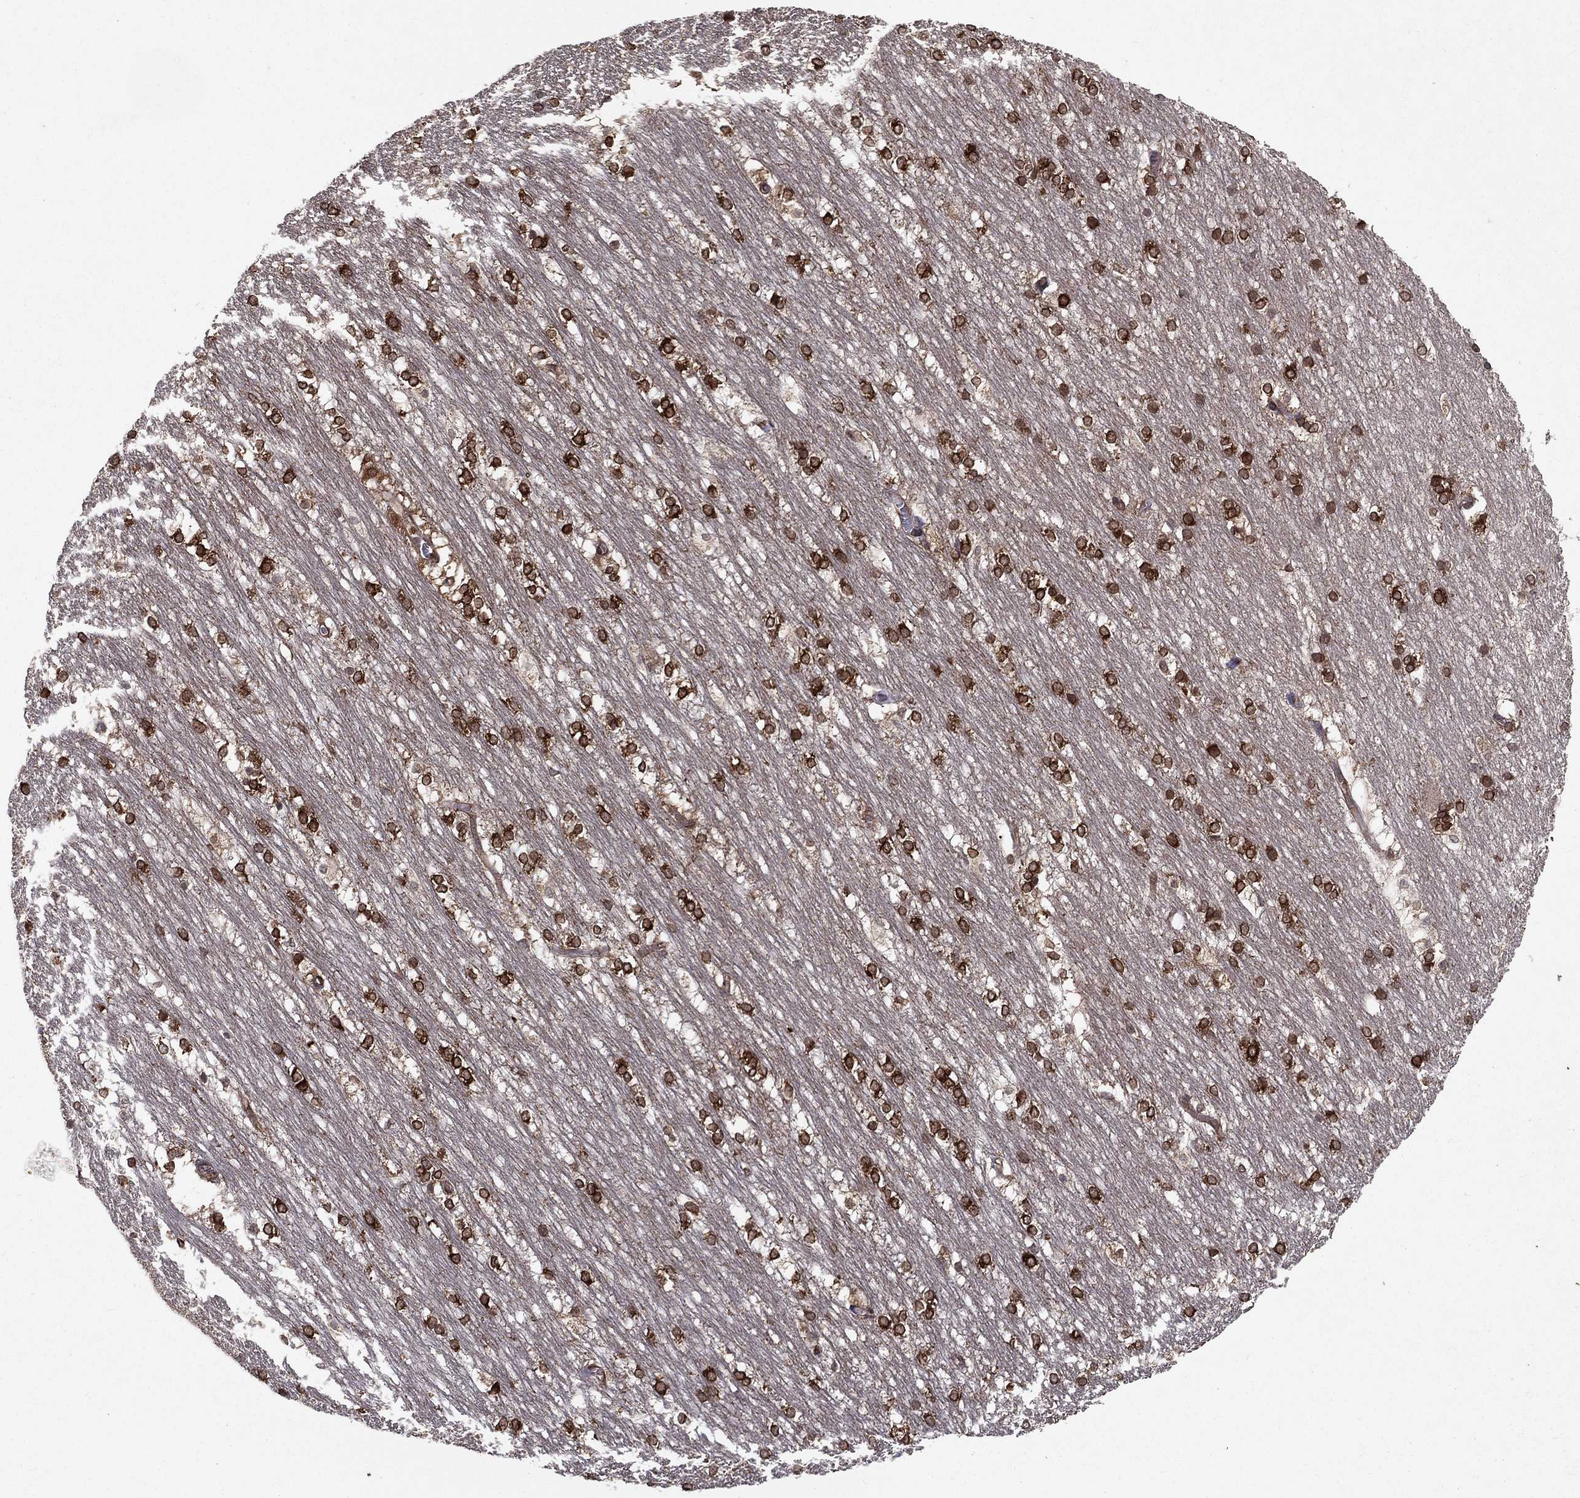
{"staining": {"intensity": "strong", "quantity": ">75%", "location": "cytoplasmic/membranous"}, "tissue": "hippocampus", "cell_type": "Glial cells", "image_type": "normal", "snomed": [{"axis": "morphology", "description": "Normal tissue, NOS"}, {"axis": "topography", "description": "Cerebral cortex"}, {"axis": "topography", "description": "Hippocampus"}], "caption": "Immunohistochemistry (IHC) of normal human hippocampus shows high levels of strong cytoplasmic/membranous staining in approximately >75% of glial cells.", "gene": "CERS2", "patient": {"sex": "female", "age": 19}}